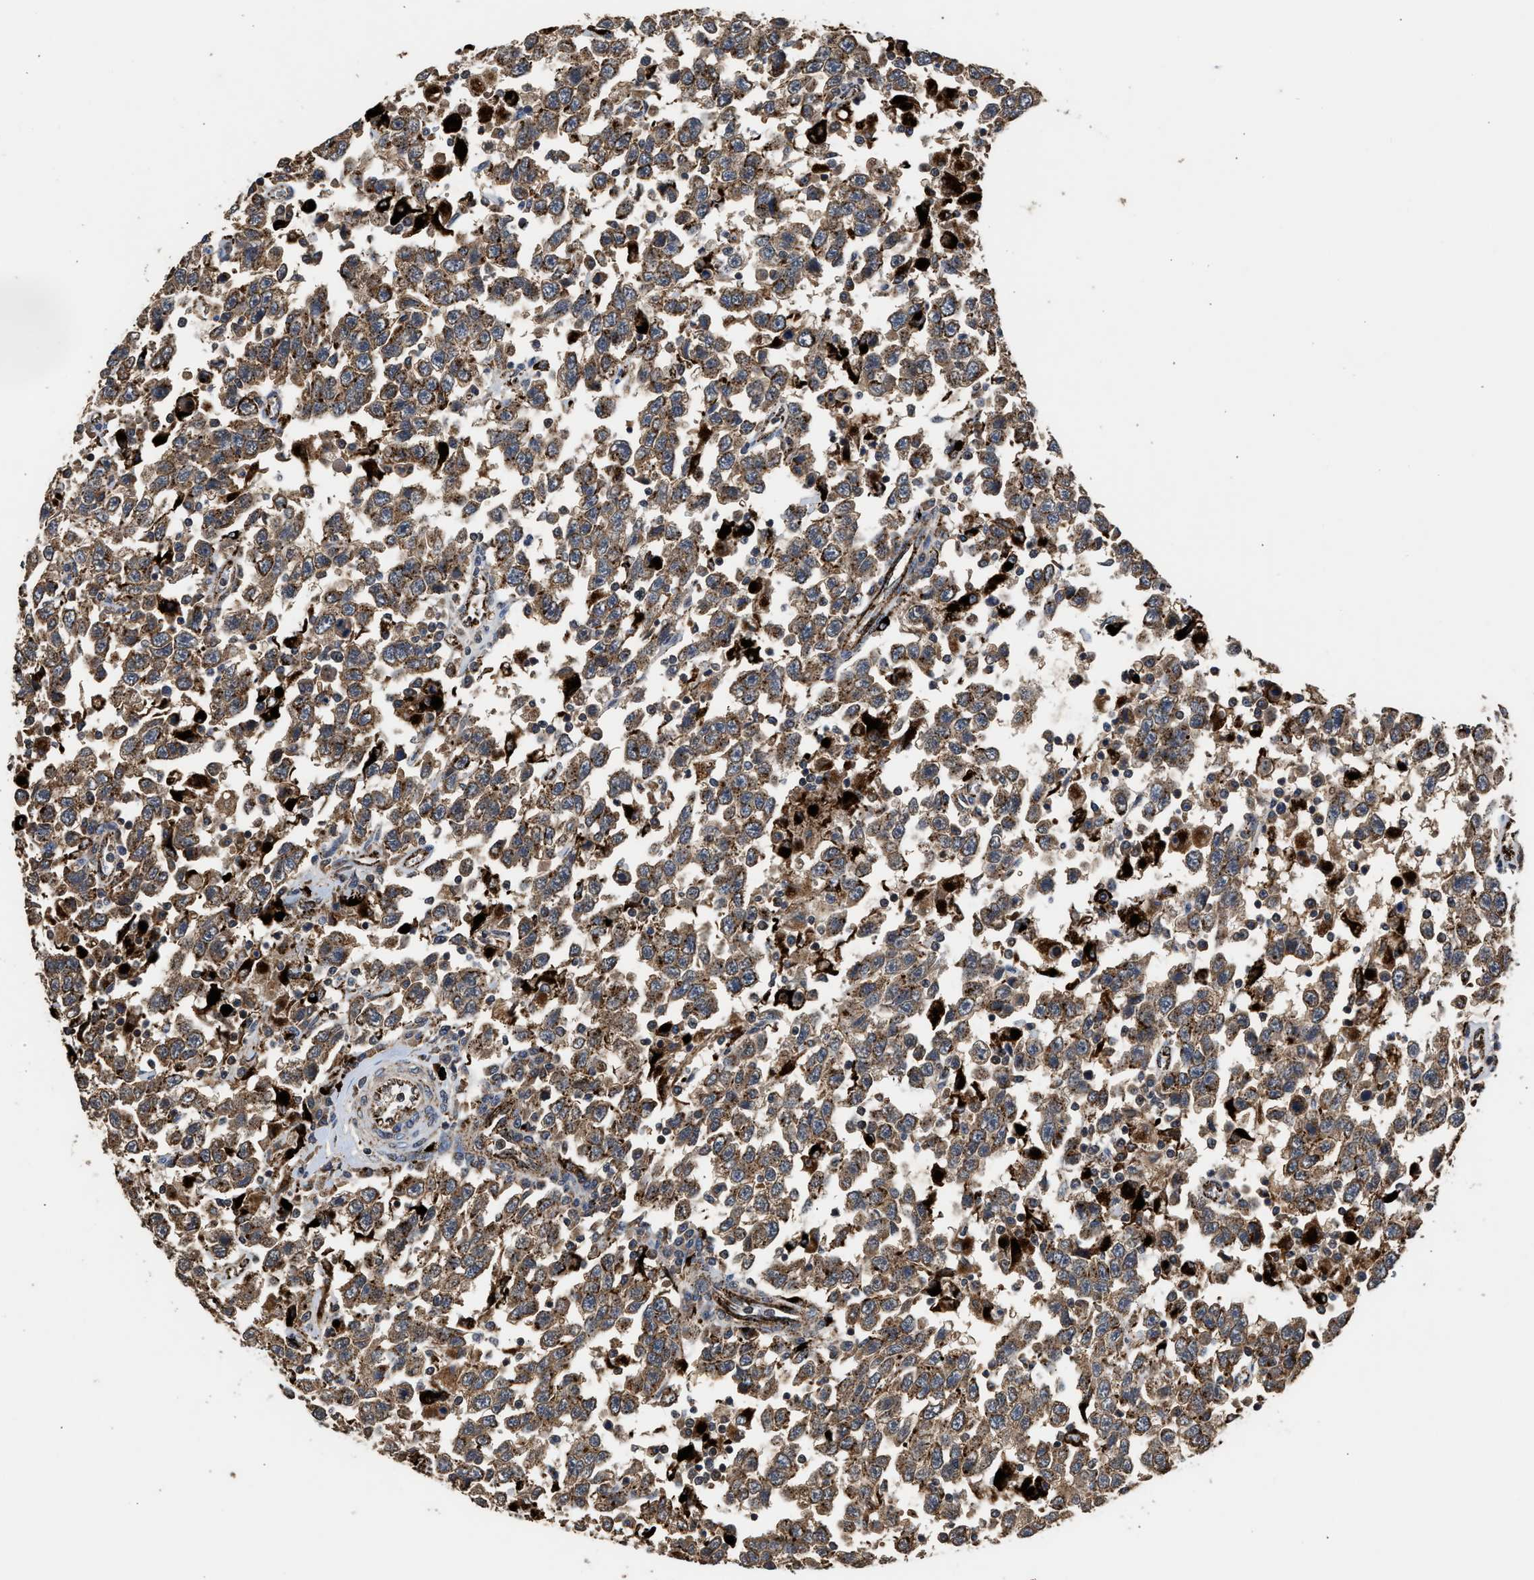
{"staining": {"intensity": "moderate", "quantity": ">75%", "location": "cytoplasmic/membranous"}, "tissue": "testis cancer", "cell_type": "Tumor cells", "image_type": "cancer", "snomed": [{"axis": "morphology", "description": "Seminoma, NOS"}, {"axis": "topography", "description": "Testis"}], "caption": "Testis cancer (seminoma) stained with a brown dye demonstrates moderate cytoplasmic/membranous positive staining in about >75% of tumor cells.", "gene": "CTSV", "patient": {"sex": "male", "age": 41}}